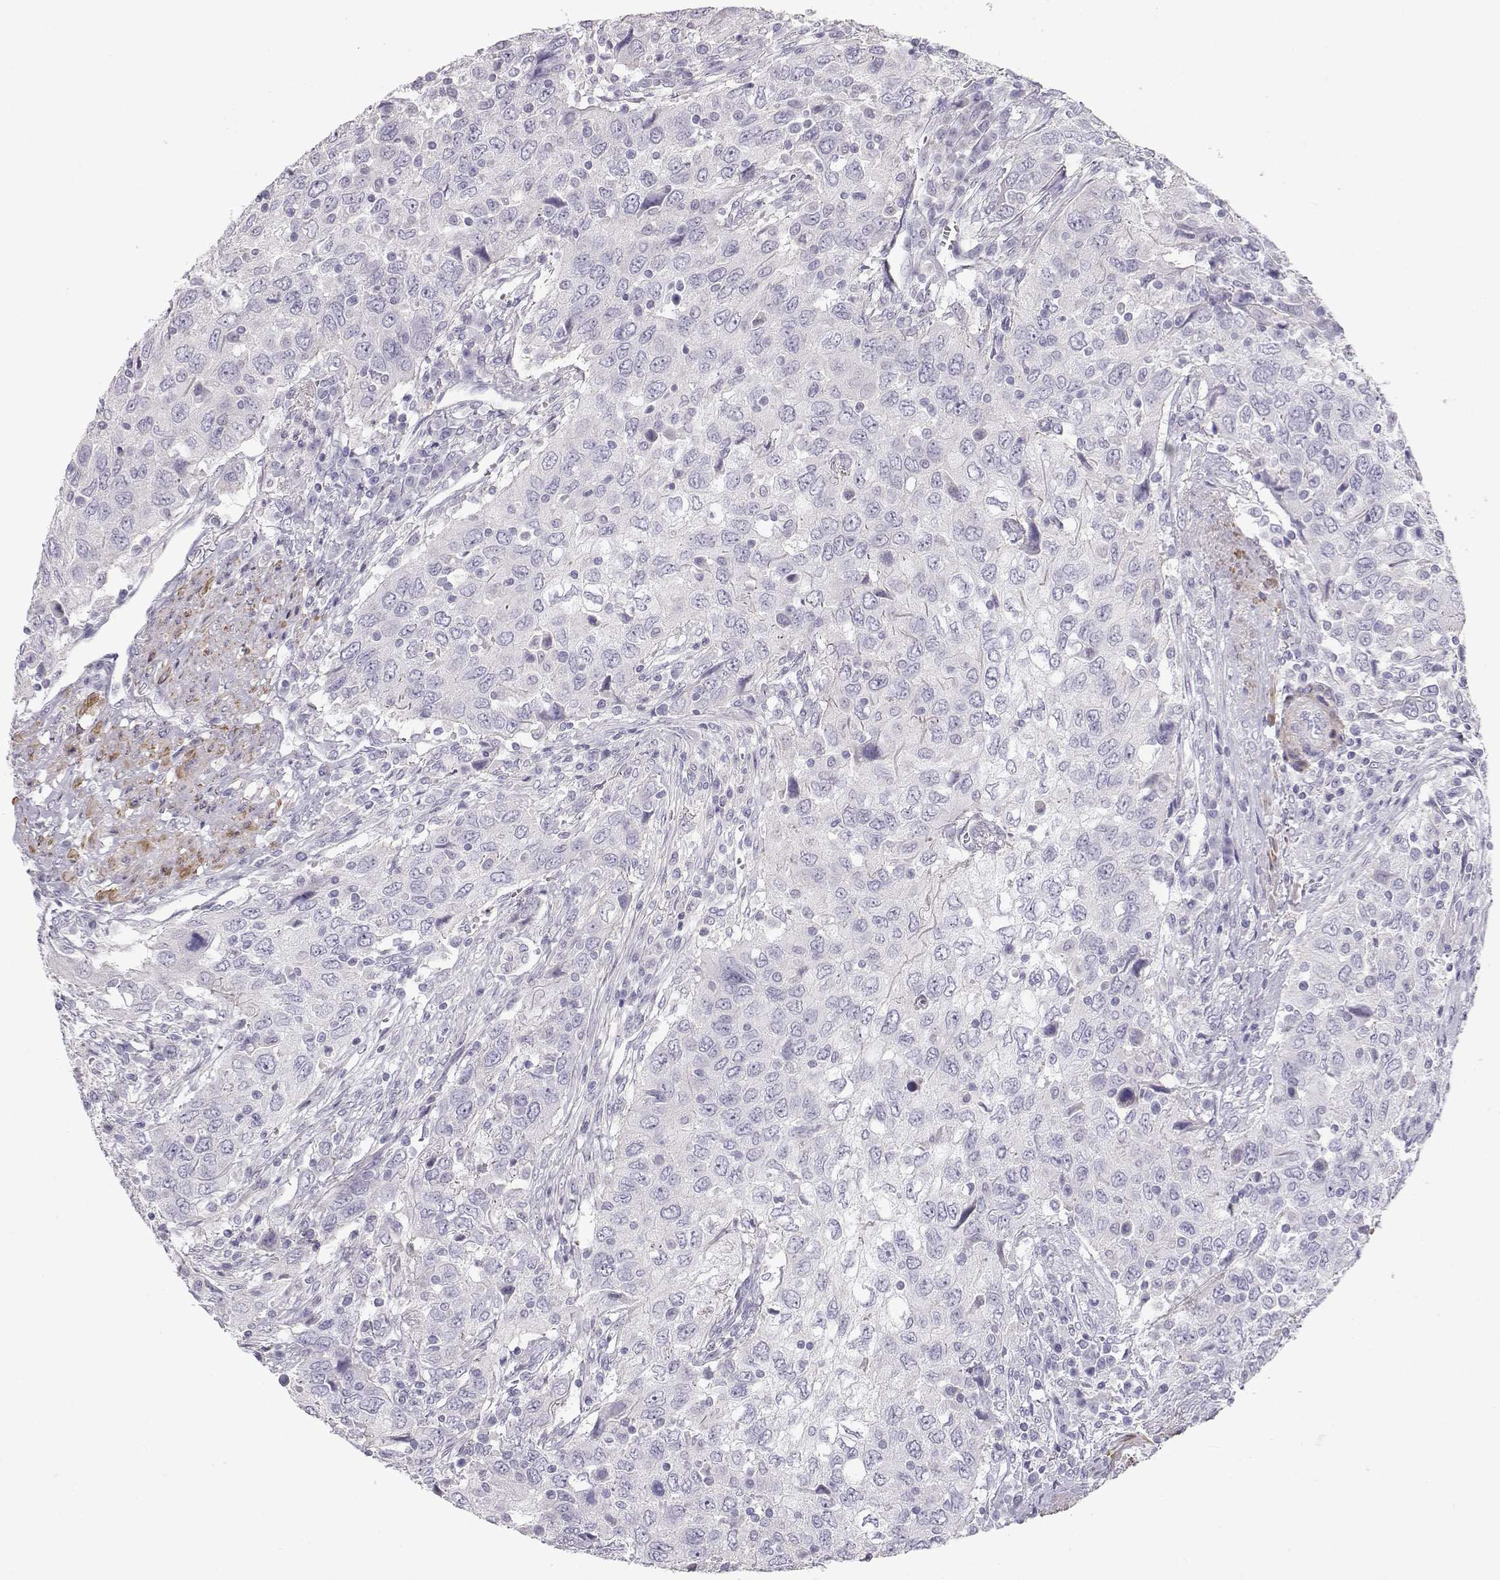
{"staining": {"intensity": "negative", "quantity": "none", "location": "none"}, "tissue": "urothelial cancer", "cell_type": "Tumor cells", "image_type": "cancer", "snomed": [{"axis": "morphology", "description": "Urothelial carcinoma, High grade"}, {"axis": "topography", "description": "Urinary bladder"}], "caption": "This is a histopathology image of immunohistochemistry (IHC) staining of urothelial cancer, which shows no expression in tumor cells.", "gene": "SLITRK3", "patient": {"sex": "male", "age": 76}}